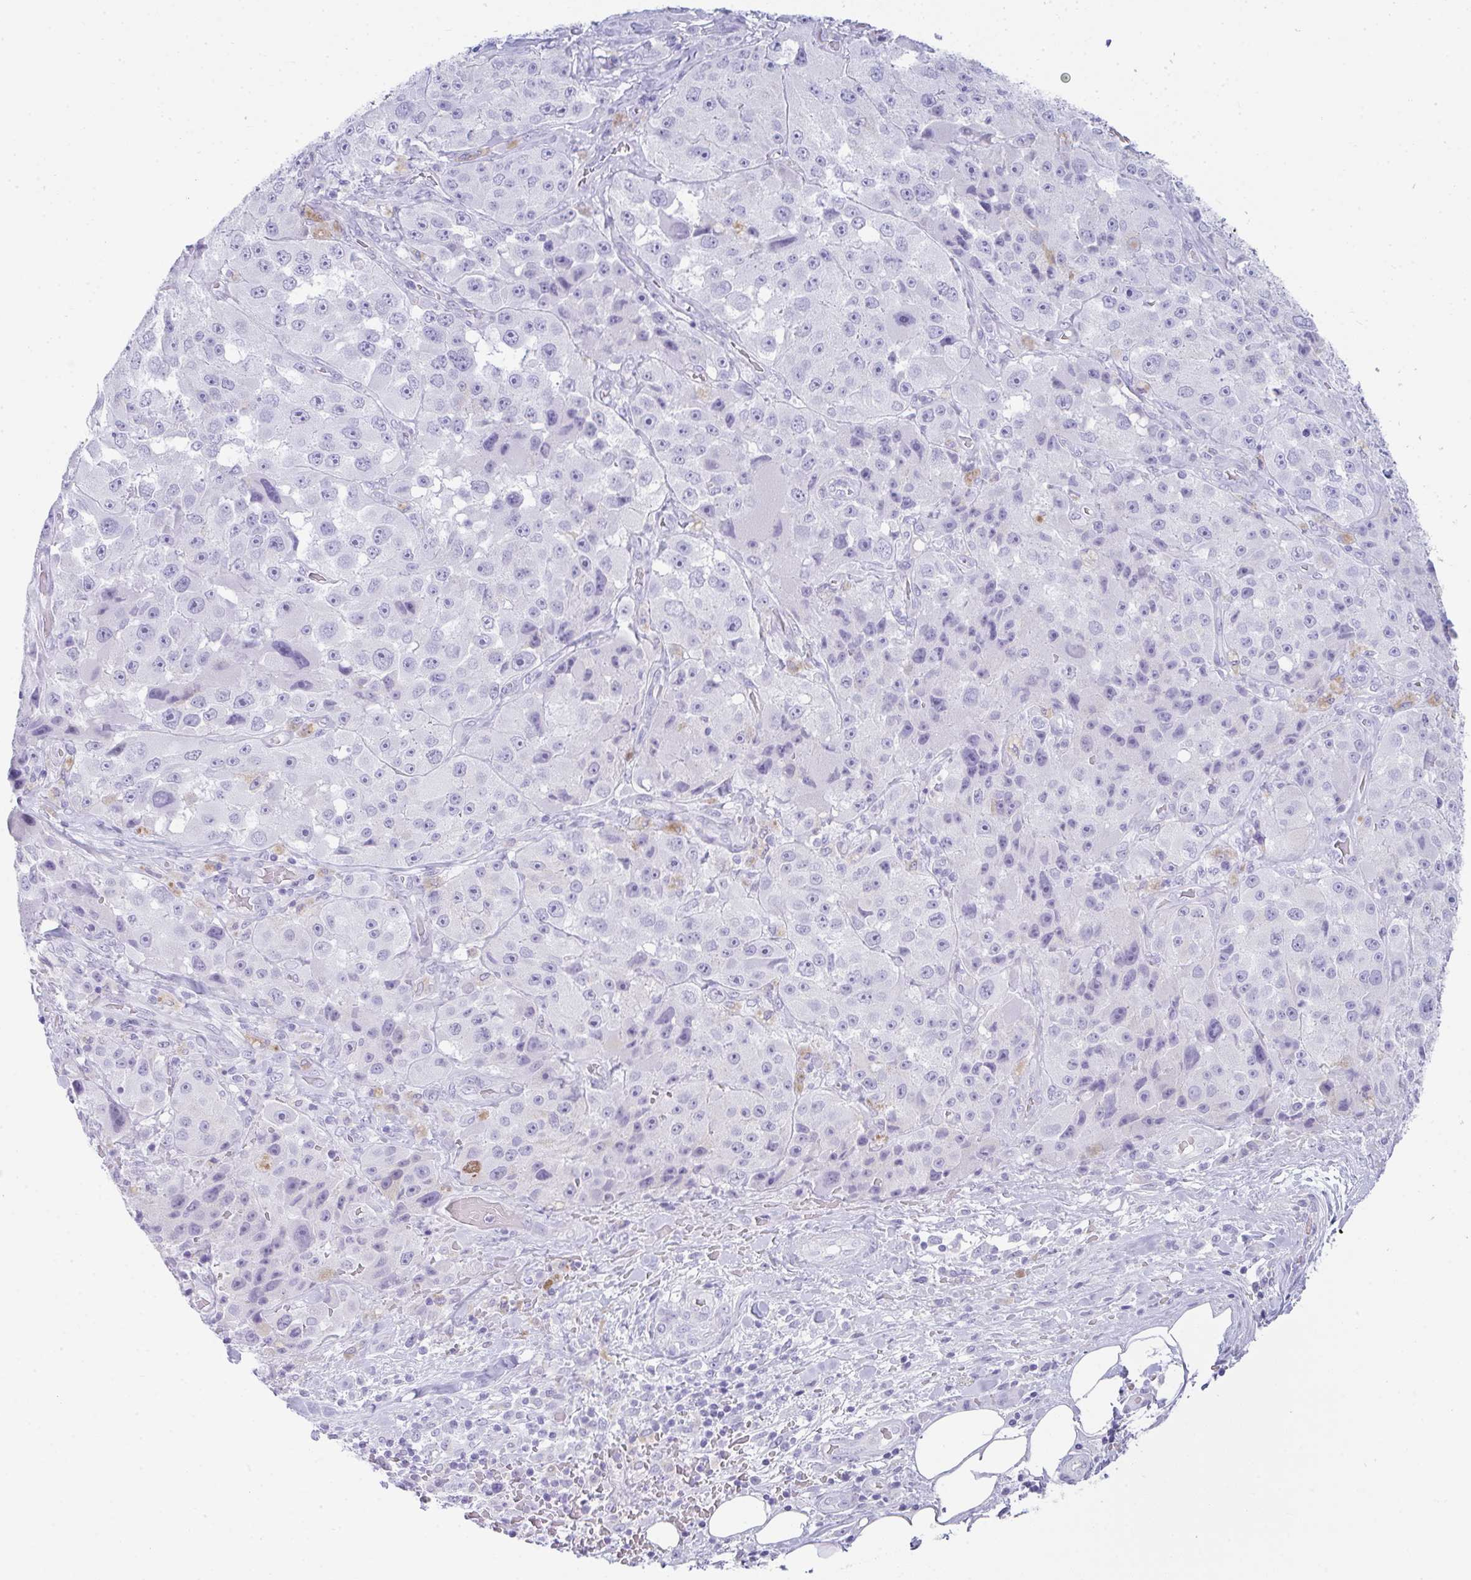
{"staining": {"intensity": "negative", "quantity": "none", "location": "none"}, "tissue": "melanoma", "cell_type": "Tumor cells", "image_type": "cancer", "snomed": [{"axis": "morphology", "description": "Malignant melanoma, Metastatic site"}, {"axis": "topography", "description": "Lymph node"}], "caption": "IHC of human melanoma displays no expression in tumor cells.", "gene": "RASL10A", "patient": {"sex": "male", "age": 62}}